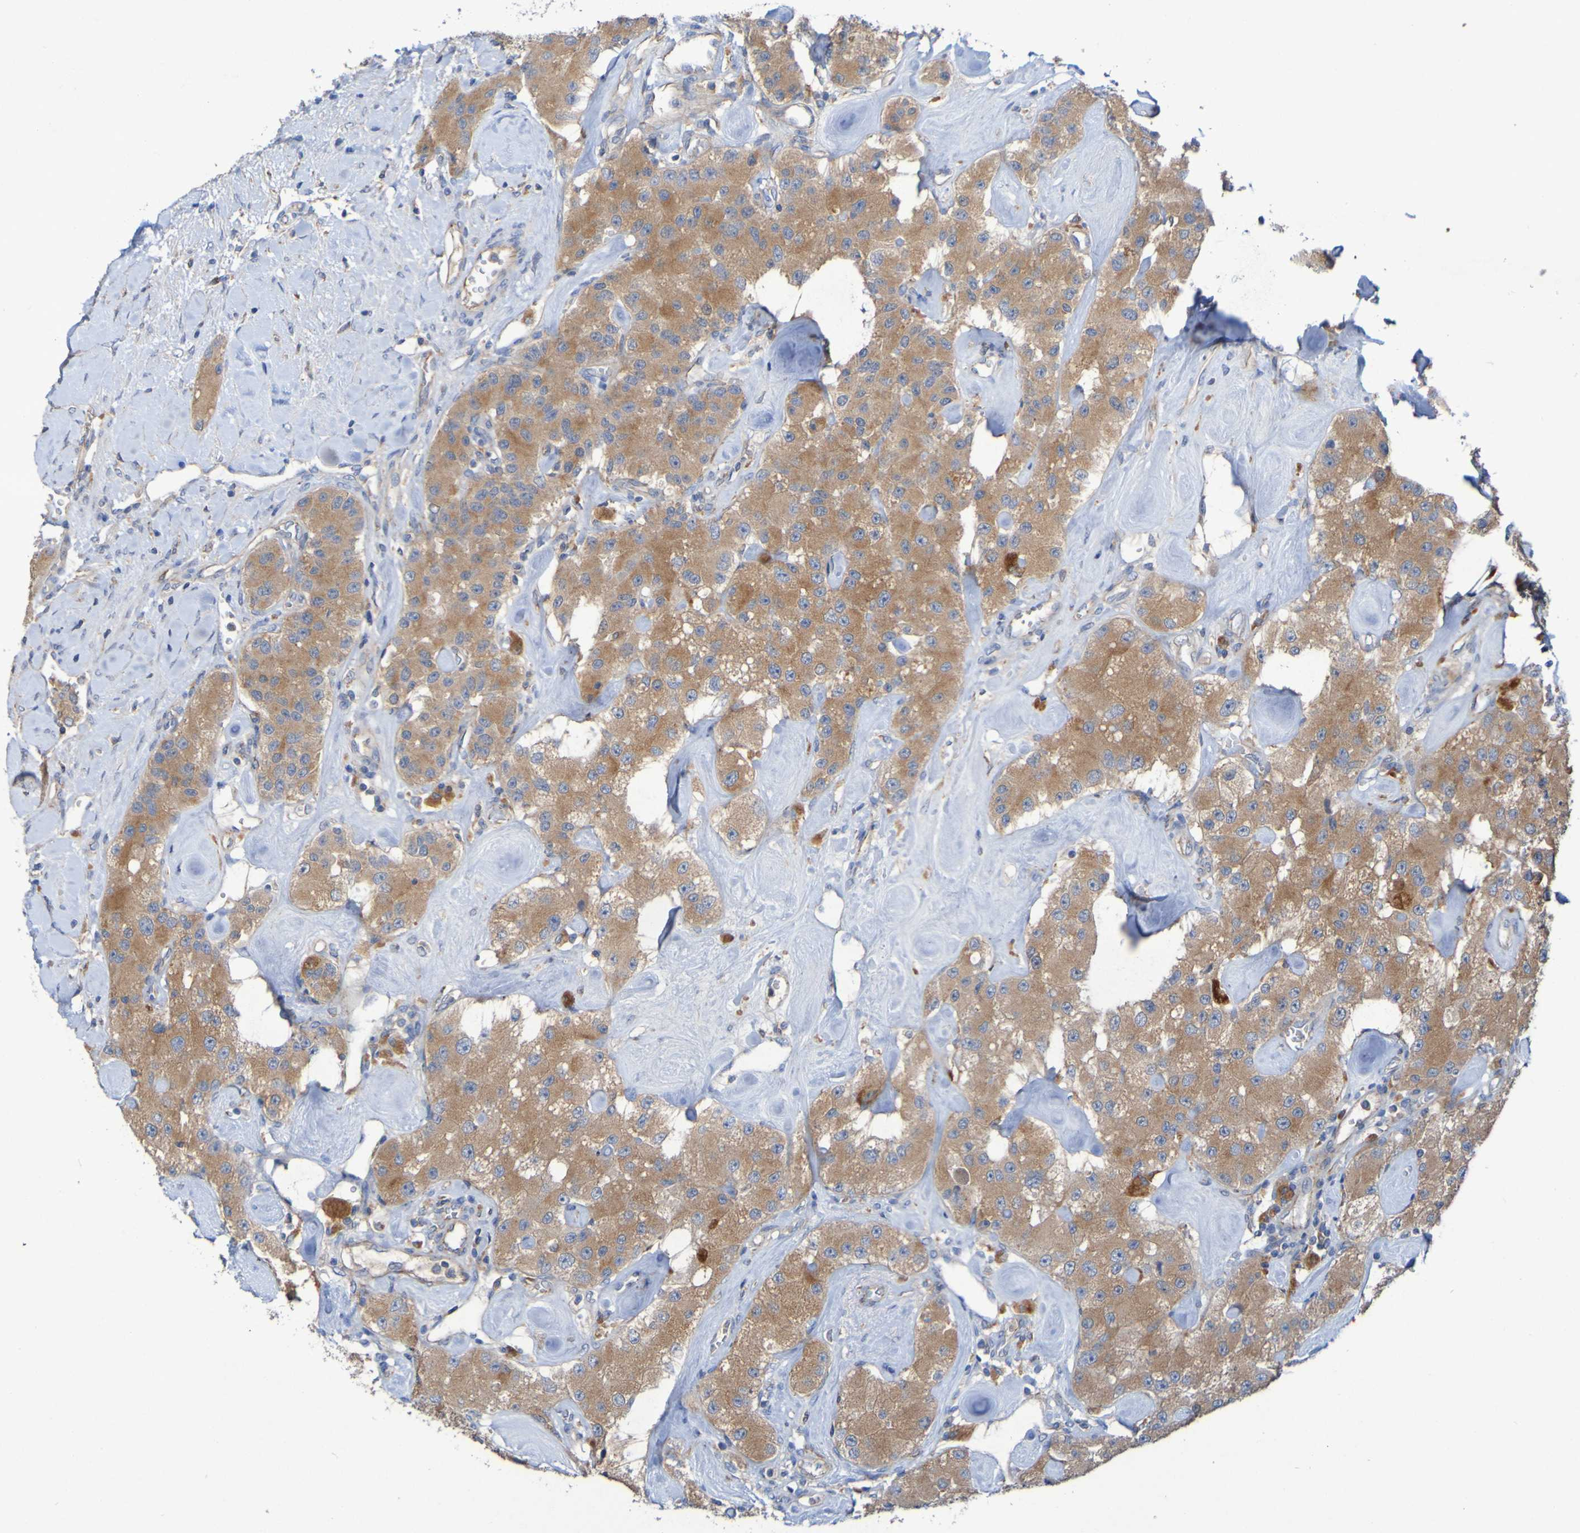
{"staining": {"intensity": "moderate", "quantity": ">75%", "location": "cytoplasmic/membranous"}, "tissue": "carcinoid", "cell_type": "Tumor cells", "image_type": "cancer", "snomed": [{"axis": "morphology", "description": "Carcinoid, malignant, NOS"}, {"axis": "topography", "description": "Pancreas"}], "caption": "Tumor cells exhibit moderate cytoplasmic/membranous positivity in approximately >75% of cells in carcinoid. Nuclei are stained in blue.", "gene": "ARHGEF16", "patient": {"sex": "male", "age": 41}}